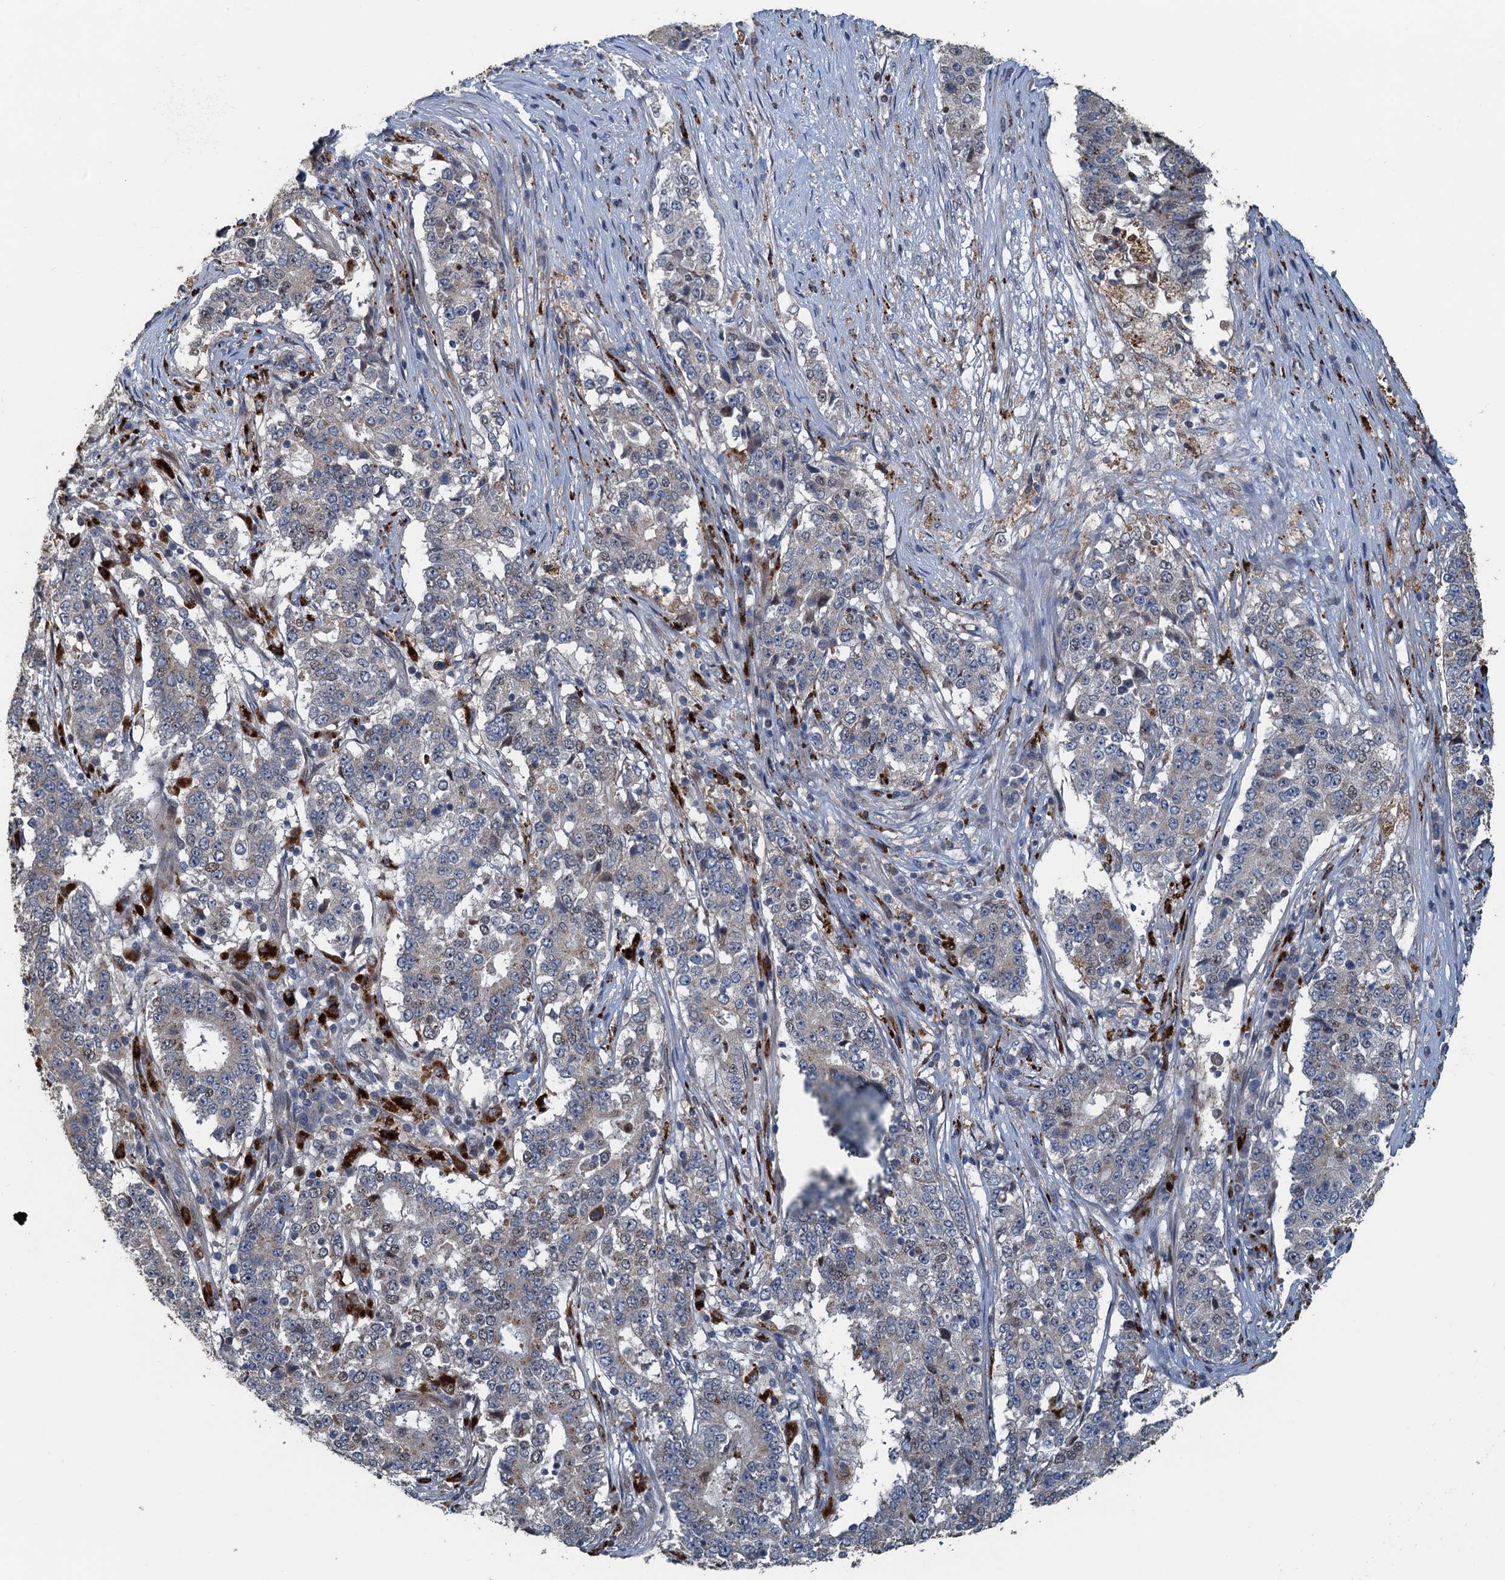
{"staining": {"intensity": "weak", "quantity": "<25%", "location": "cytoplasmic/membranous"}, "tissue": "stomach cancer", "cell_type": "Tumor cells", "image_type": "cancer", "snomed": [{"axis": "morphology", "description": "Adenocarcinoma, NOS"}, {"axis": "topography", "description": "Stomach"}], "caption": "A high-resolution image shows IHC staining of stomach adenocarcinoma, which reveals no significant staining in tumor cells.", "gene": "AGRN", "patient": {"sex": "male", "age": 59}}